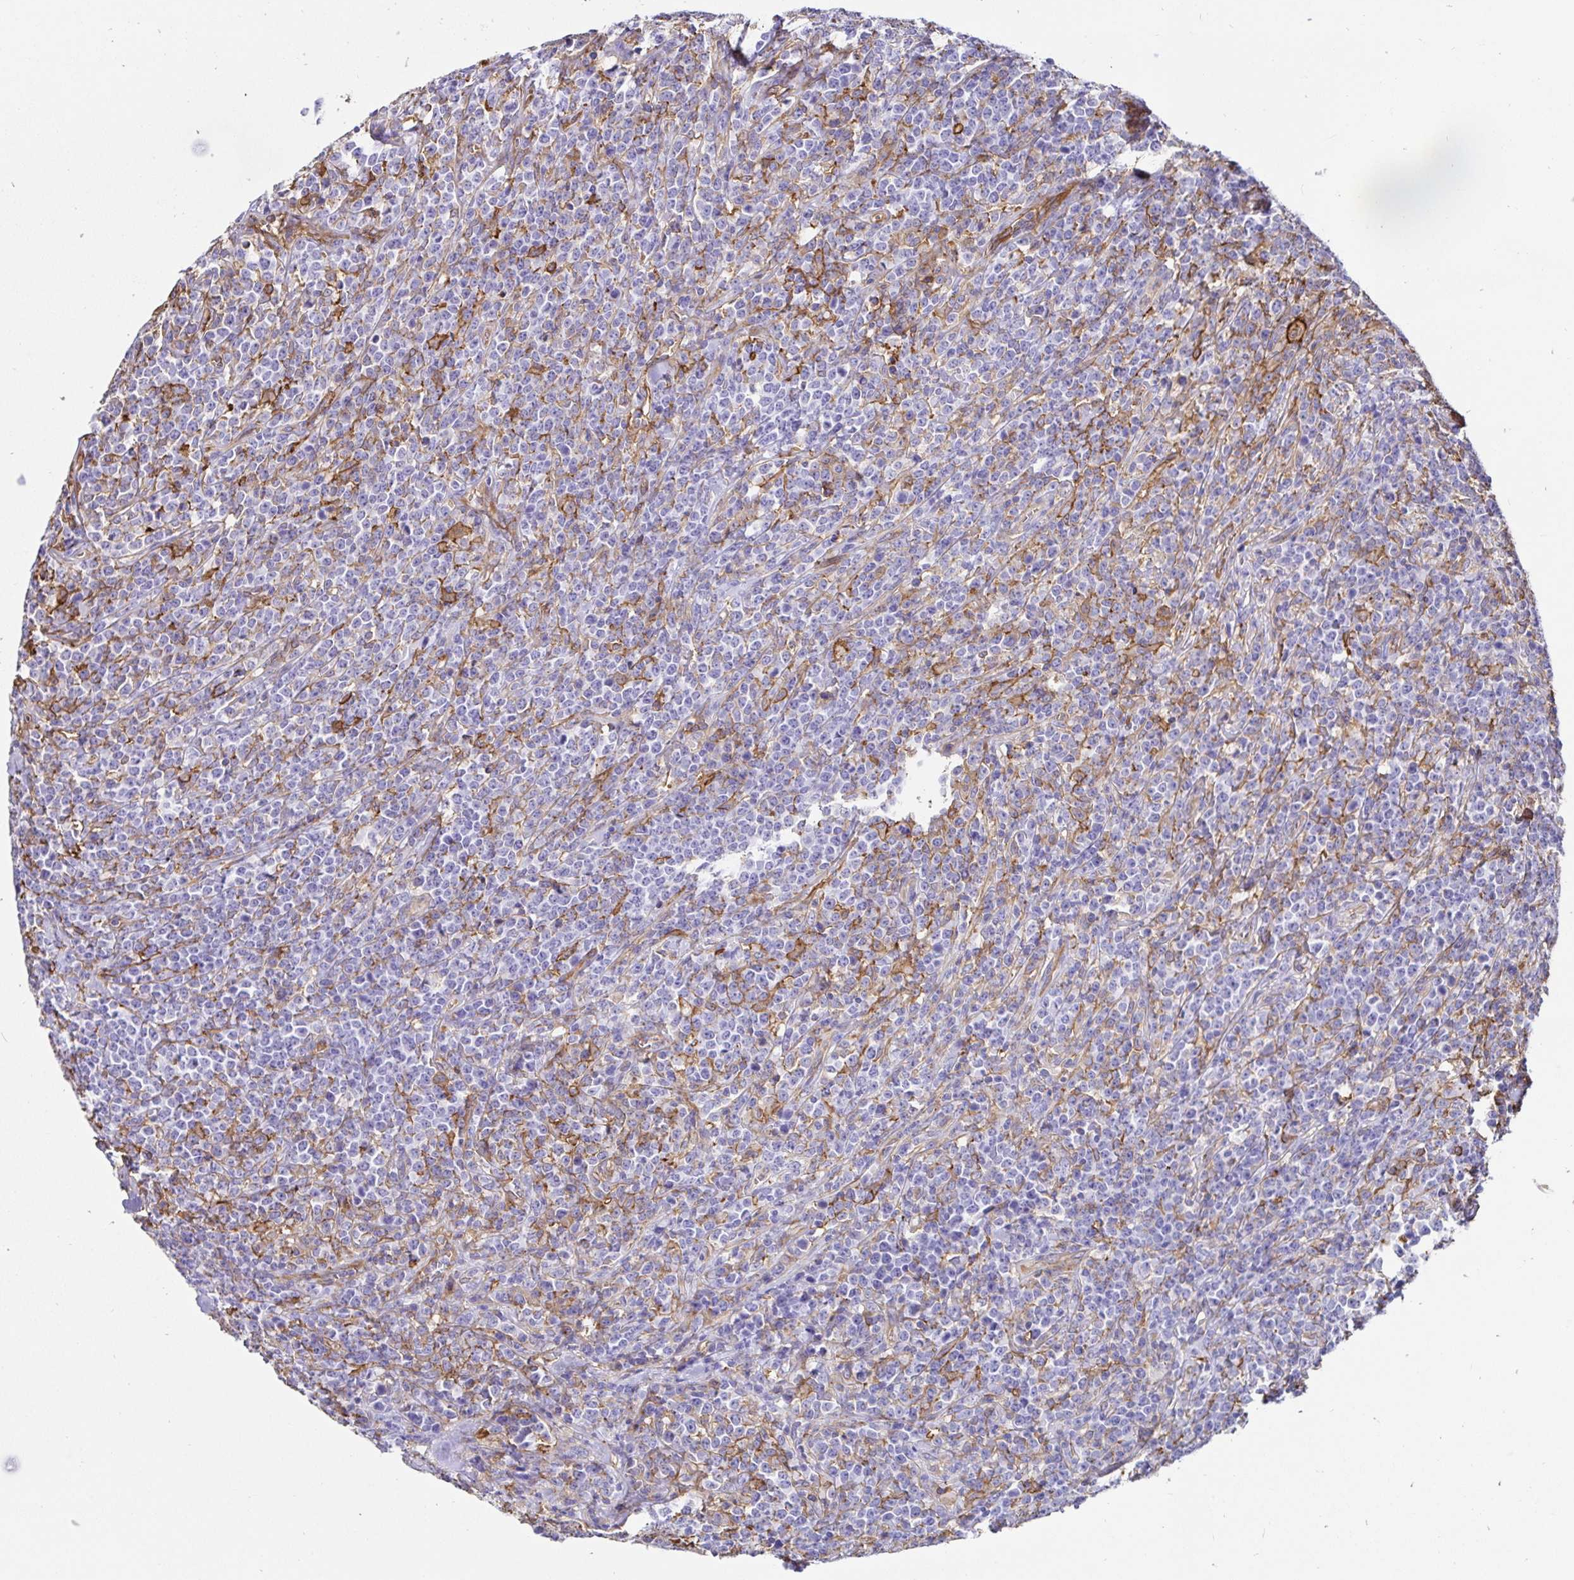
{"staining": {"intensity": "negative", "quantity": "none", "location": "none"}, "tissue": "lymphoma", "cell_type": "Tumor cells", "image_type": "cancer", "snomed": [{"axis": "morphology", "description": "Malignant lymphoma, non-Hodgkin's type, High grade"}, {"axis": "topography", "description": "Small intestine"}], "caption": "Lymphoma was stained to show a protein in brown. There is no significant staining in tumor cells.", "gene": "ANXA2", "patient": {"sex": "female", "age": 56}}